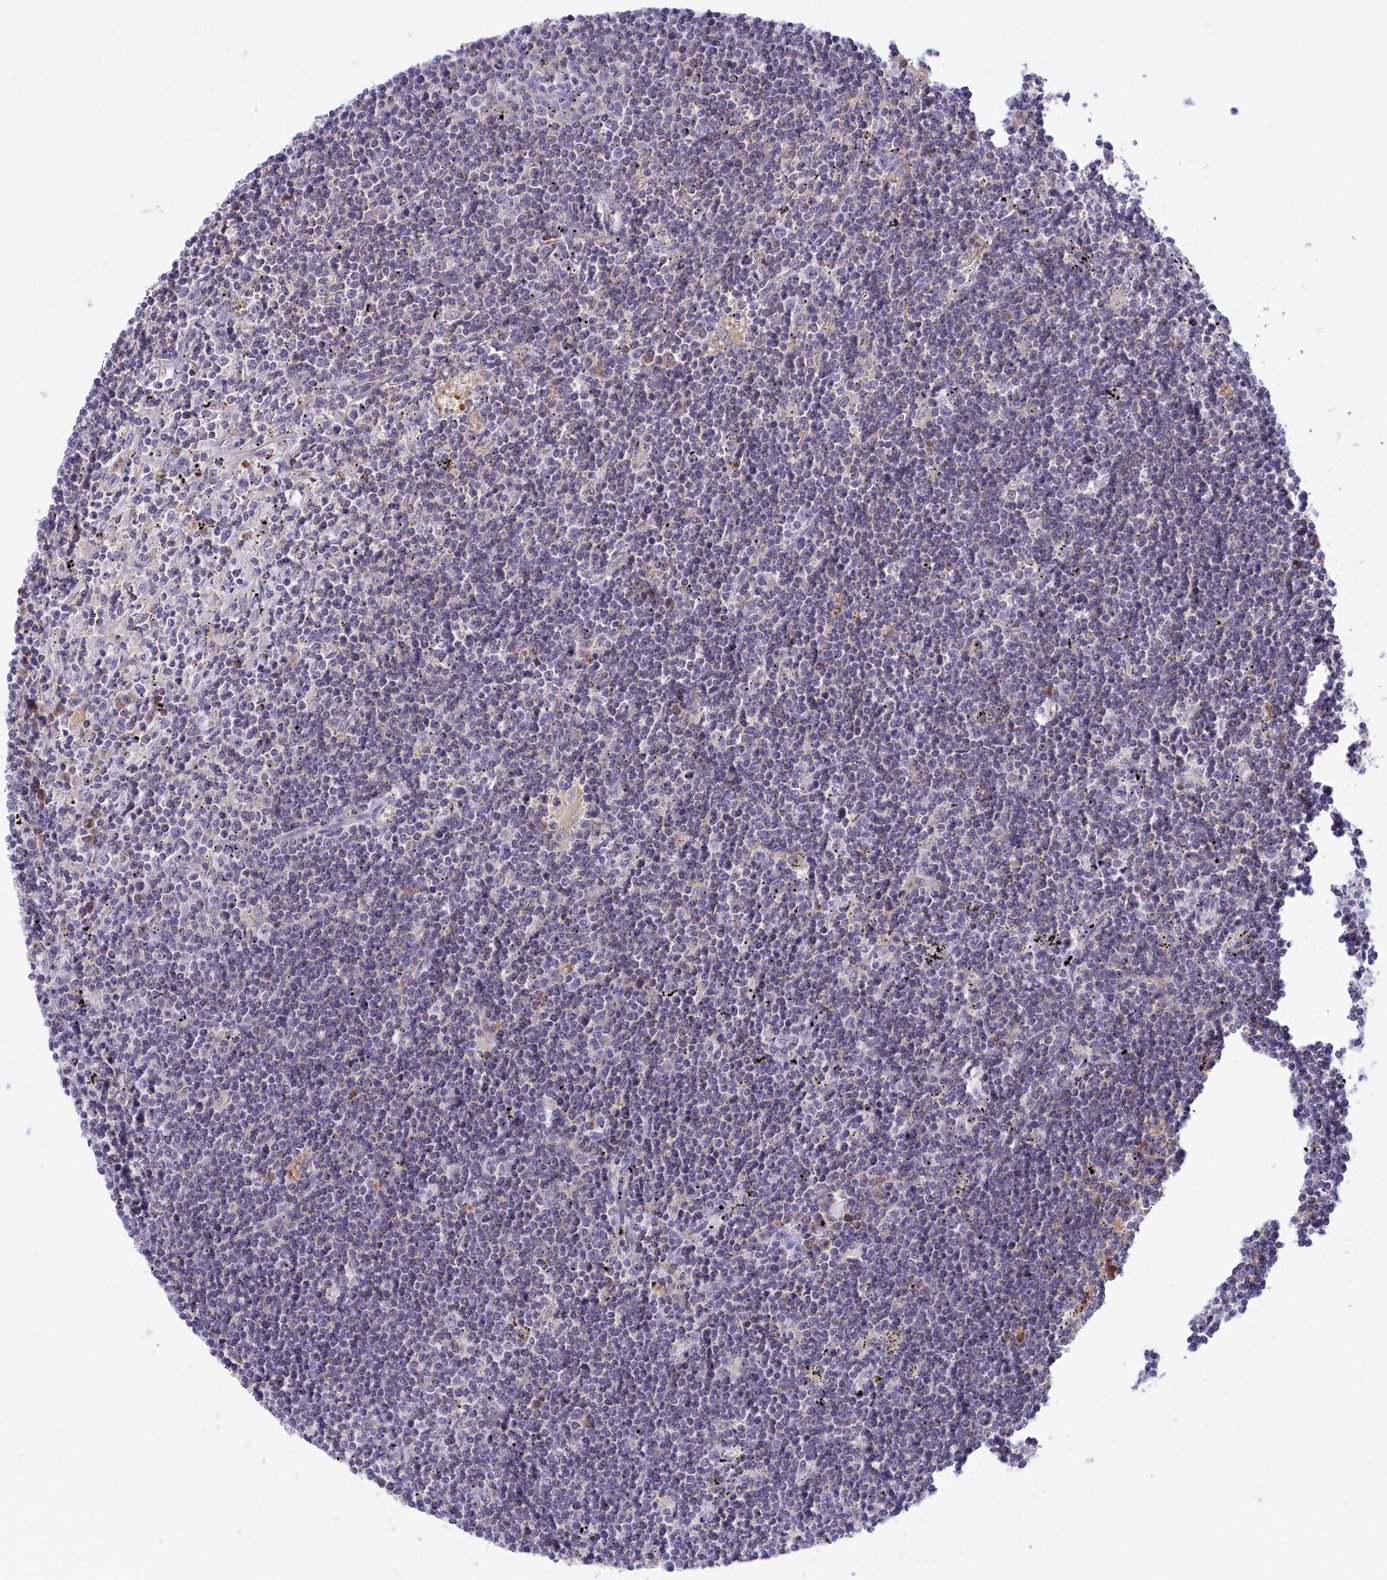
{"staining": {"intensity": "negative", "quantity": "none", "location": "none"}, "tissue": "lymphoma", "cell_type": "Tumor cells", "image_type": "cancer", "snomed": [{"axis": "morphology", "description": "Malignant lymphoma, non-Hodgkin's type, Low grade"}, {"axis": "topography", "description": "Spleen"}], "caption": "This micrograph is of lymphoma stained with immunohistochemistry (IHC) to label a protein in brown with the nuclei are counter-stained blue. There is no positivity in tumor cells. (Brightfield microscopy of DAB (3,3'-diaminobenzidine) IHC at high magnification).", "gene": "STYX", "patient": {"sex": "male", "age": 76}}